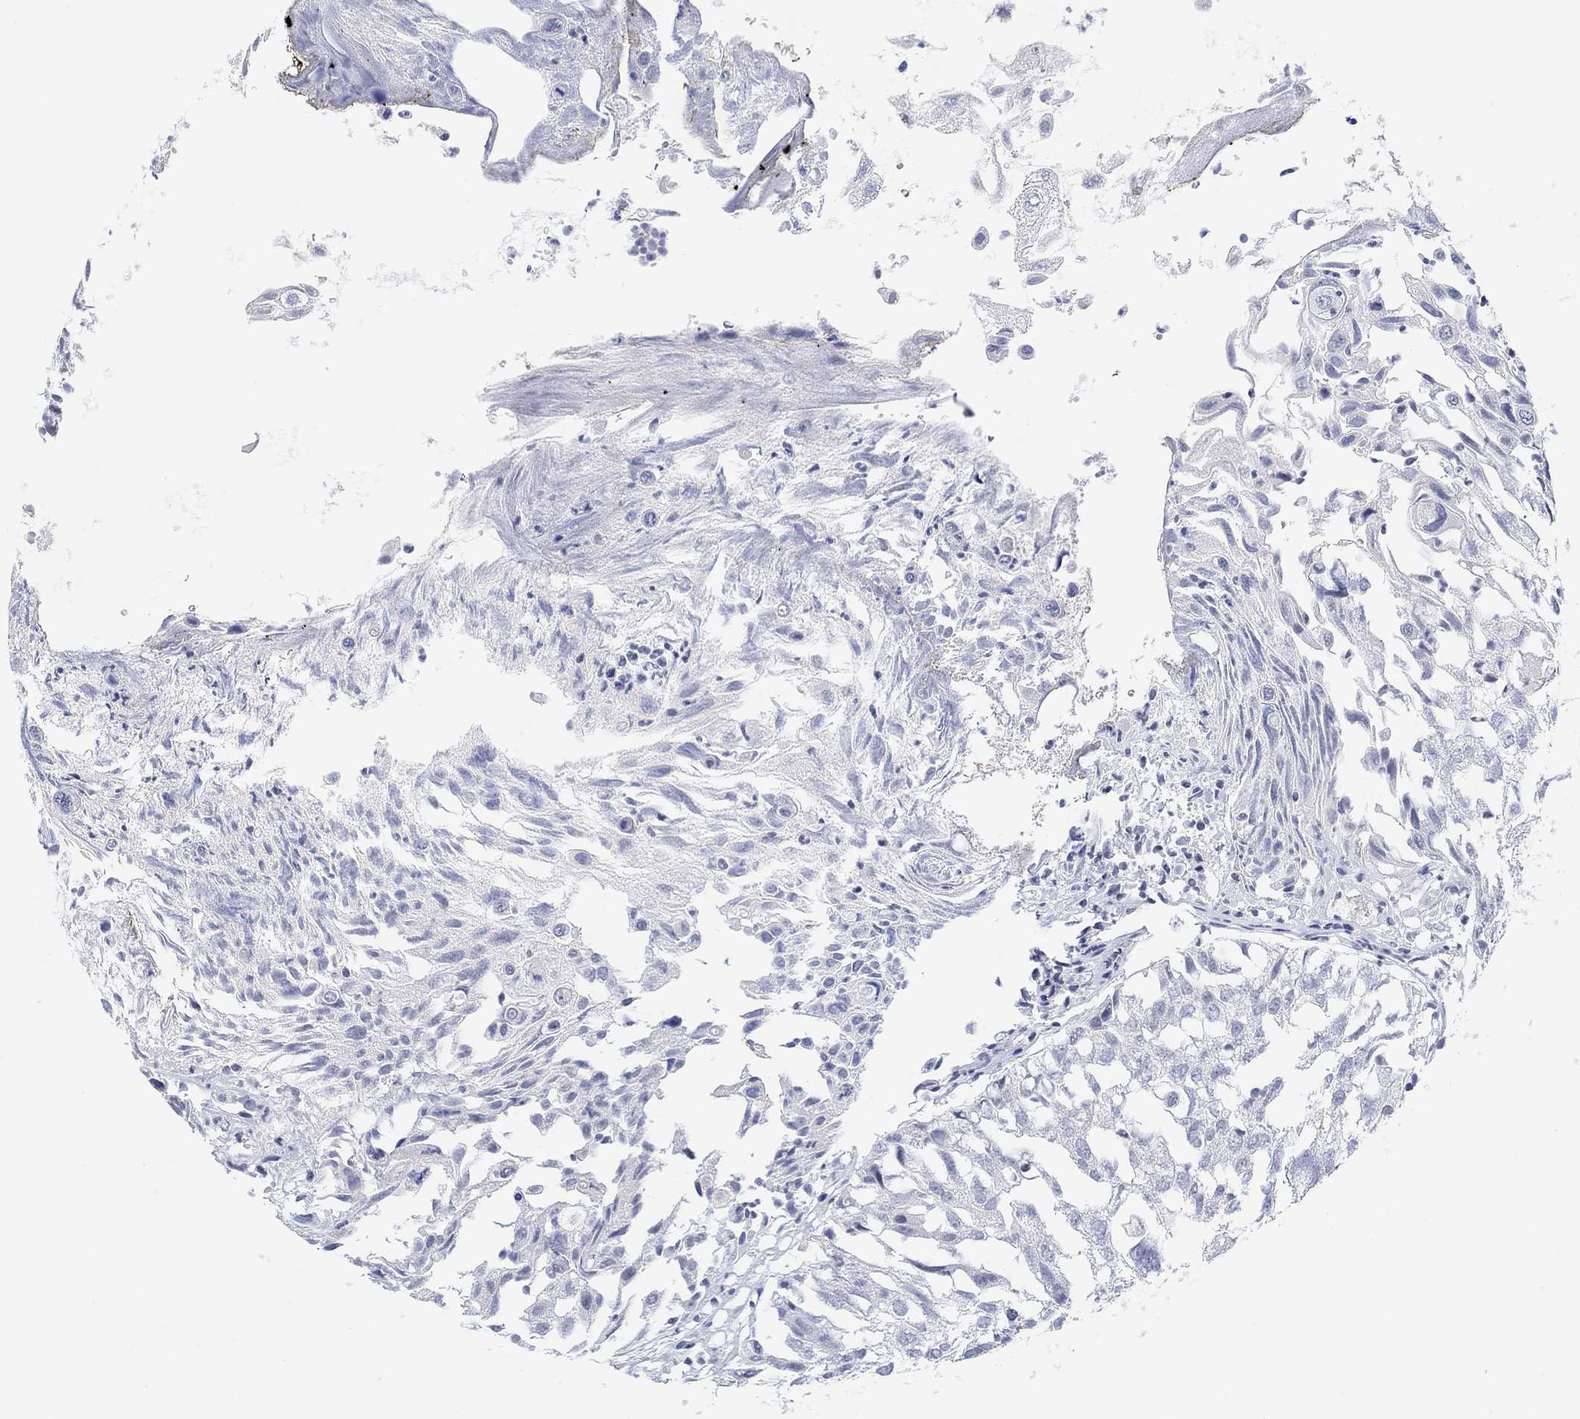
{"staining": {"intensity": "negative", "quantity": "none", "location": "none"}, "tissue": "urothelial cancer", "cell_type": "Tumor cells", "image_type": "cancer", "snomed": [{"axis": "morphology", "description": "Urothelial carcinoma, High grade"}, {"axis": "topography", "description": "Urinary bladder"}], "caption": "Immunohistochemistry (IHC) photomicrograph of neoplastic tissue: urothelial cancer stained with DAB (3,3'-diaminobenzidine) displays no significant protein expression in tumor cells. The staining is performed using DAB (3,3'-diaminobenzidine) brown chromogen with nuclei counter-stained in using hematoxylin.", "gene": "ATP6V1E2", "patient": {"sex": "female", "age": 79}}